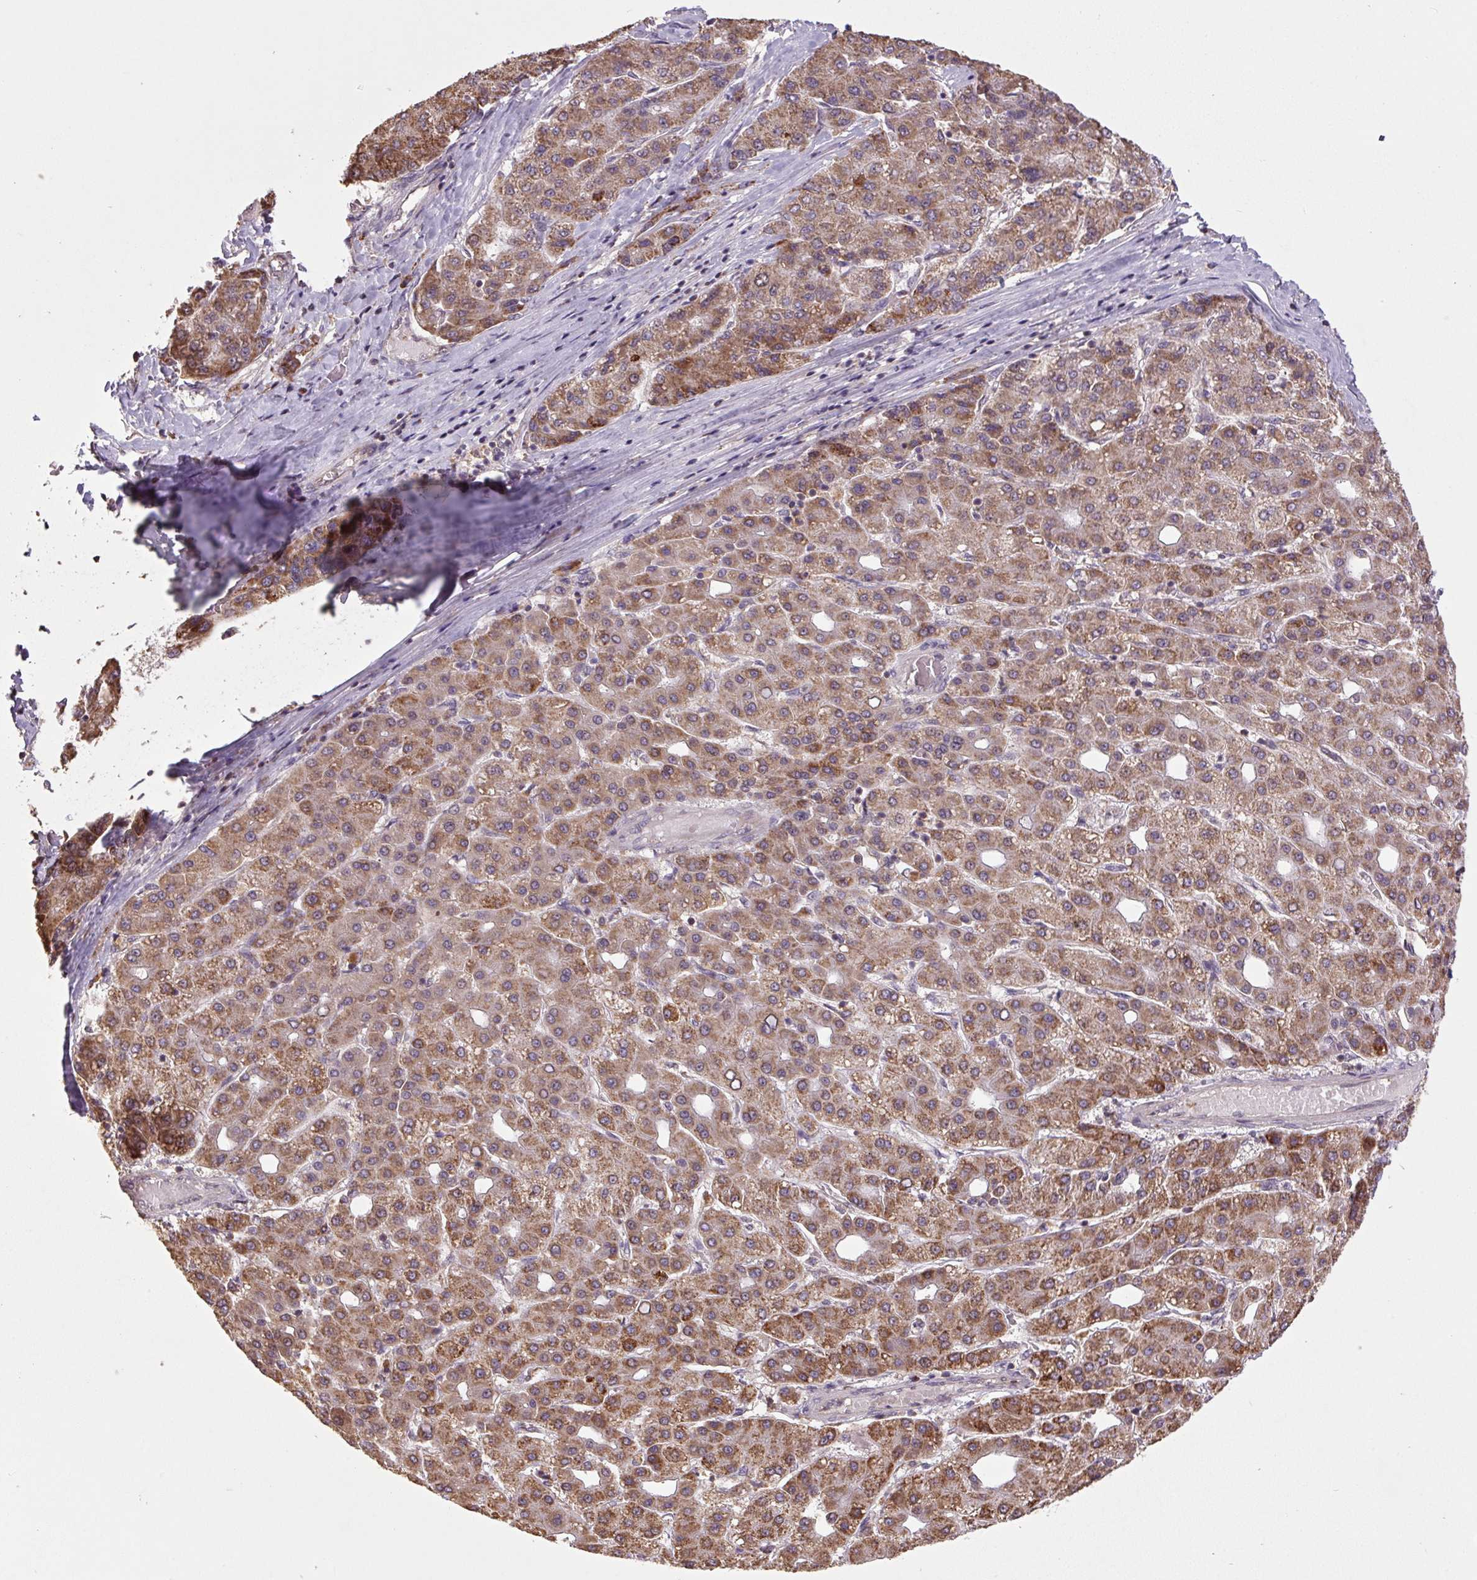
{"staining": {"intensity": "moderate", "quantity": ">75%", "location": "cytoplasmic/membranous"}, "tissue": "liver cancer", "cell_type": "Tumor cells", "image_type": "cancer", "snomed": [{"axis": "morphology", "description": "Carcinoma, Hepatocellular, NOS"}, {"axis": "topography", "description": "Liver"}], "caption": "Immunohistochemistry histopathology image of neoplastic tissue: liver hepatocellular carcinoma stained using immunohistochemistry (IHC) shows medium levels of moderate protein expression localized specifically in the cytoplasmic/membranous of tumor cells, appearing as a cytoplasmic/membranous brown color.", "gene": "TMEM160", "patient": {"sex": "male", "age": 65}}